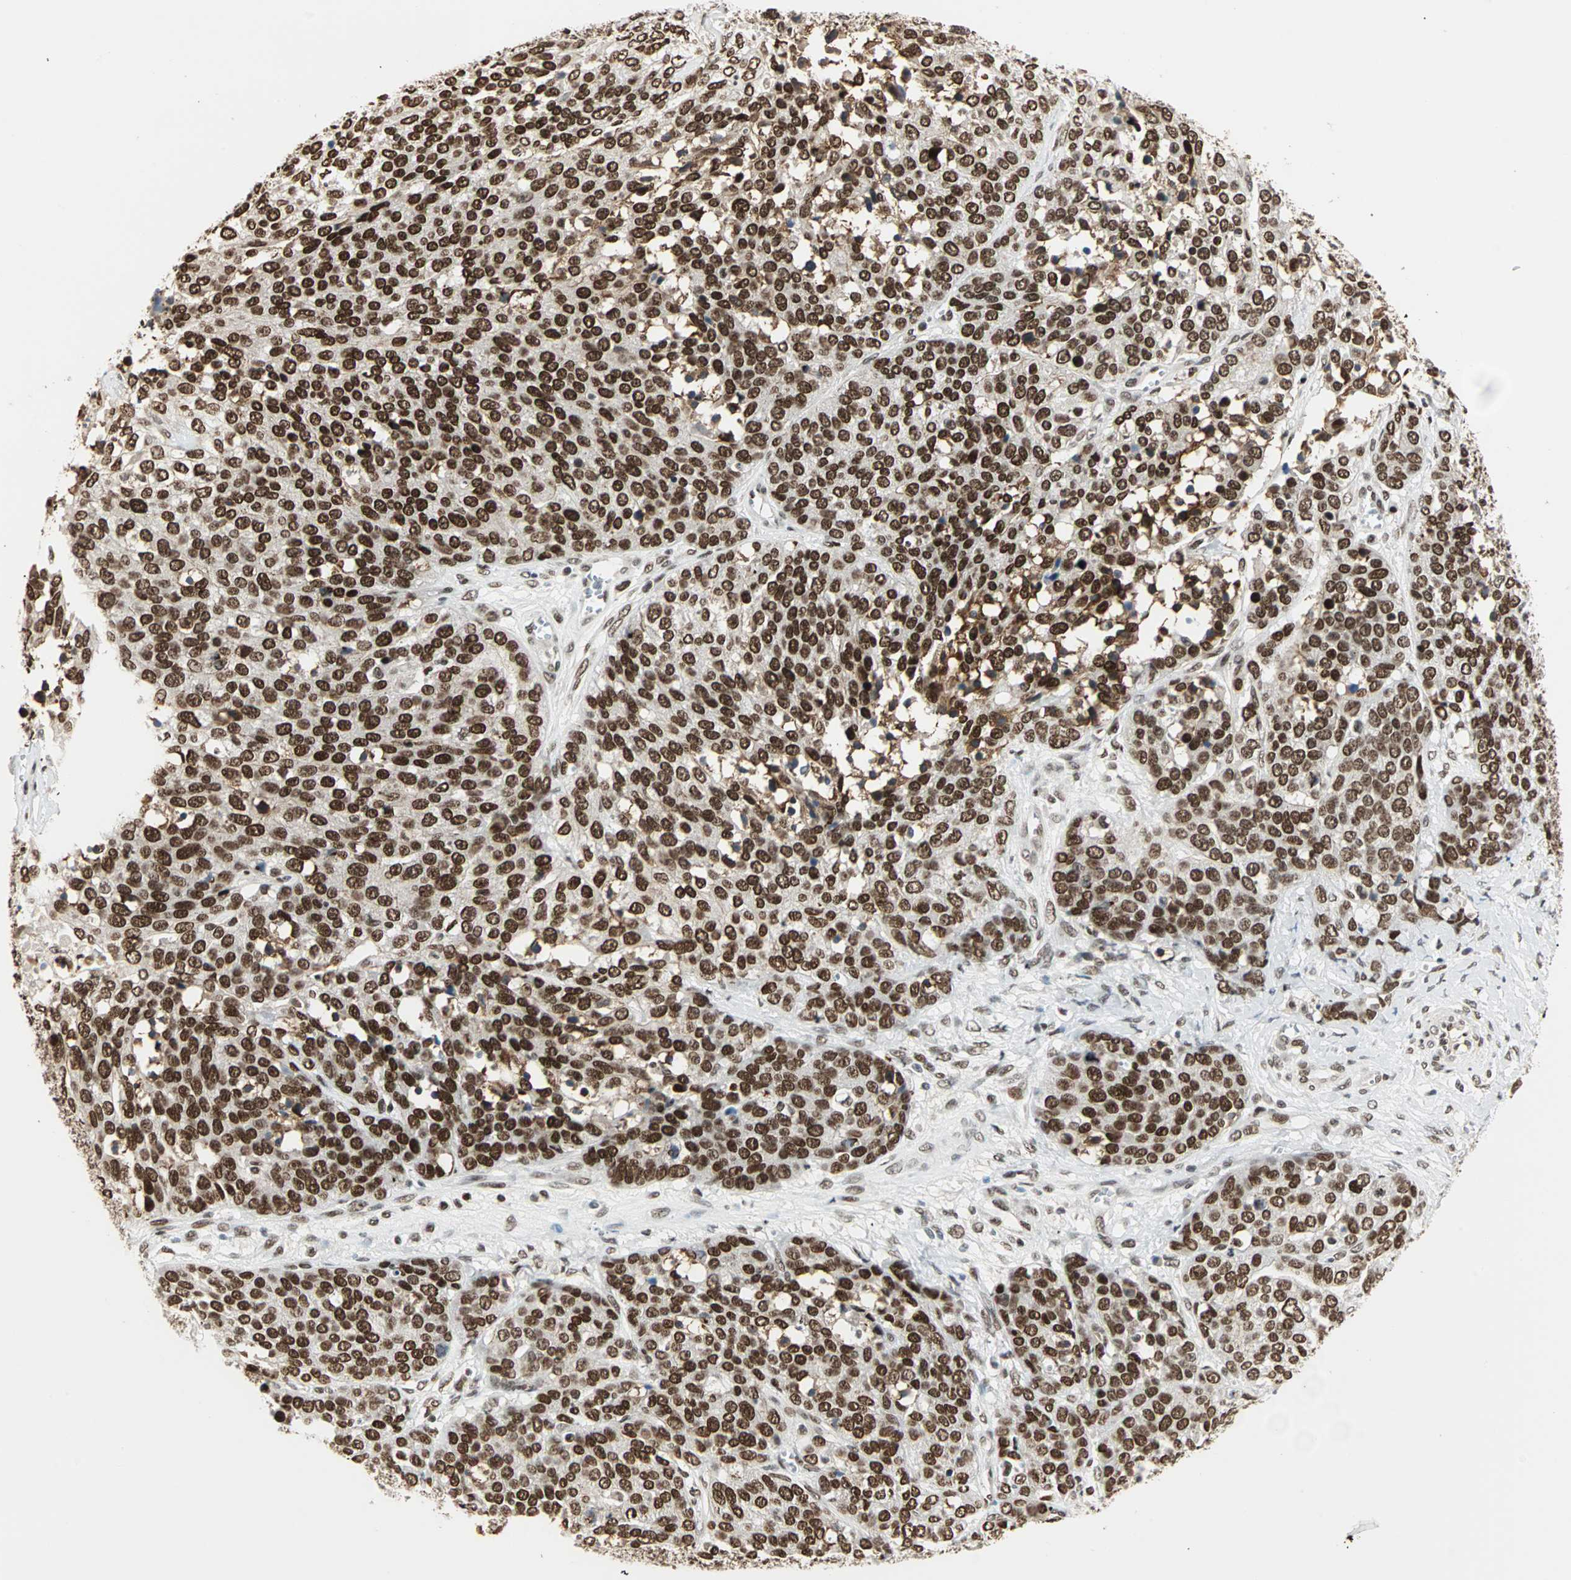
{"staining": {"intensity": "strong", "quantity": ">75%", "location": "nuclear"}, "tissue": "ovarian cancer", "cell_type": "Tumor cells", "image_type": "cancer", "snomed": [{"axis": "morphology", "description": "Cystadenocarcinoma, serous, NOS"}, {"axis": "topography", "description": "Ovary"}], "caption": "Human ovarian cancer (serous cystadenocarcinoma) stained with a protein marker exhibits strong staining in tumor cells.", "gene": "BLM", "patient": {"sex": "female", "age": 44}}